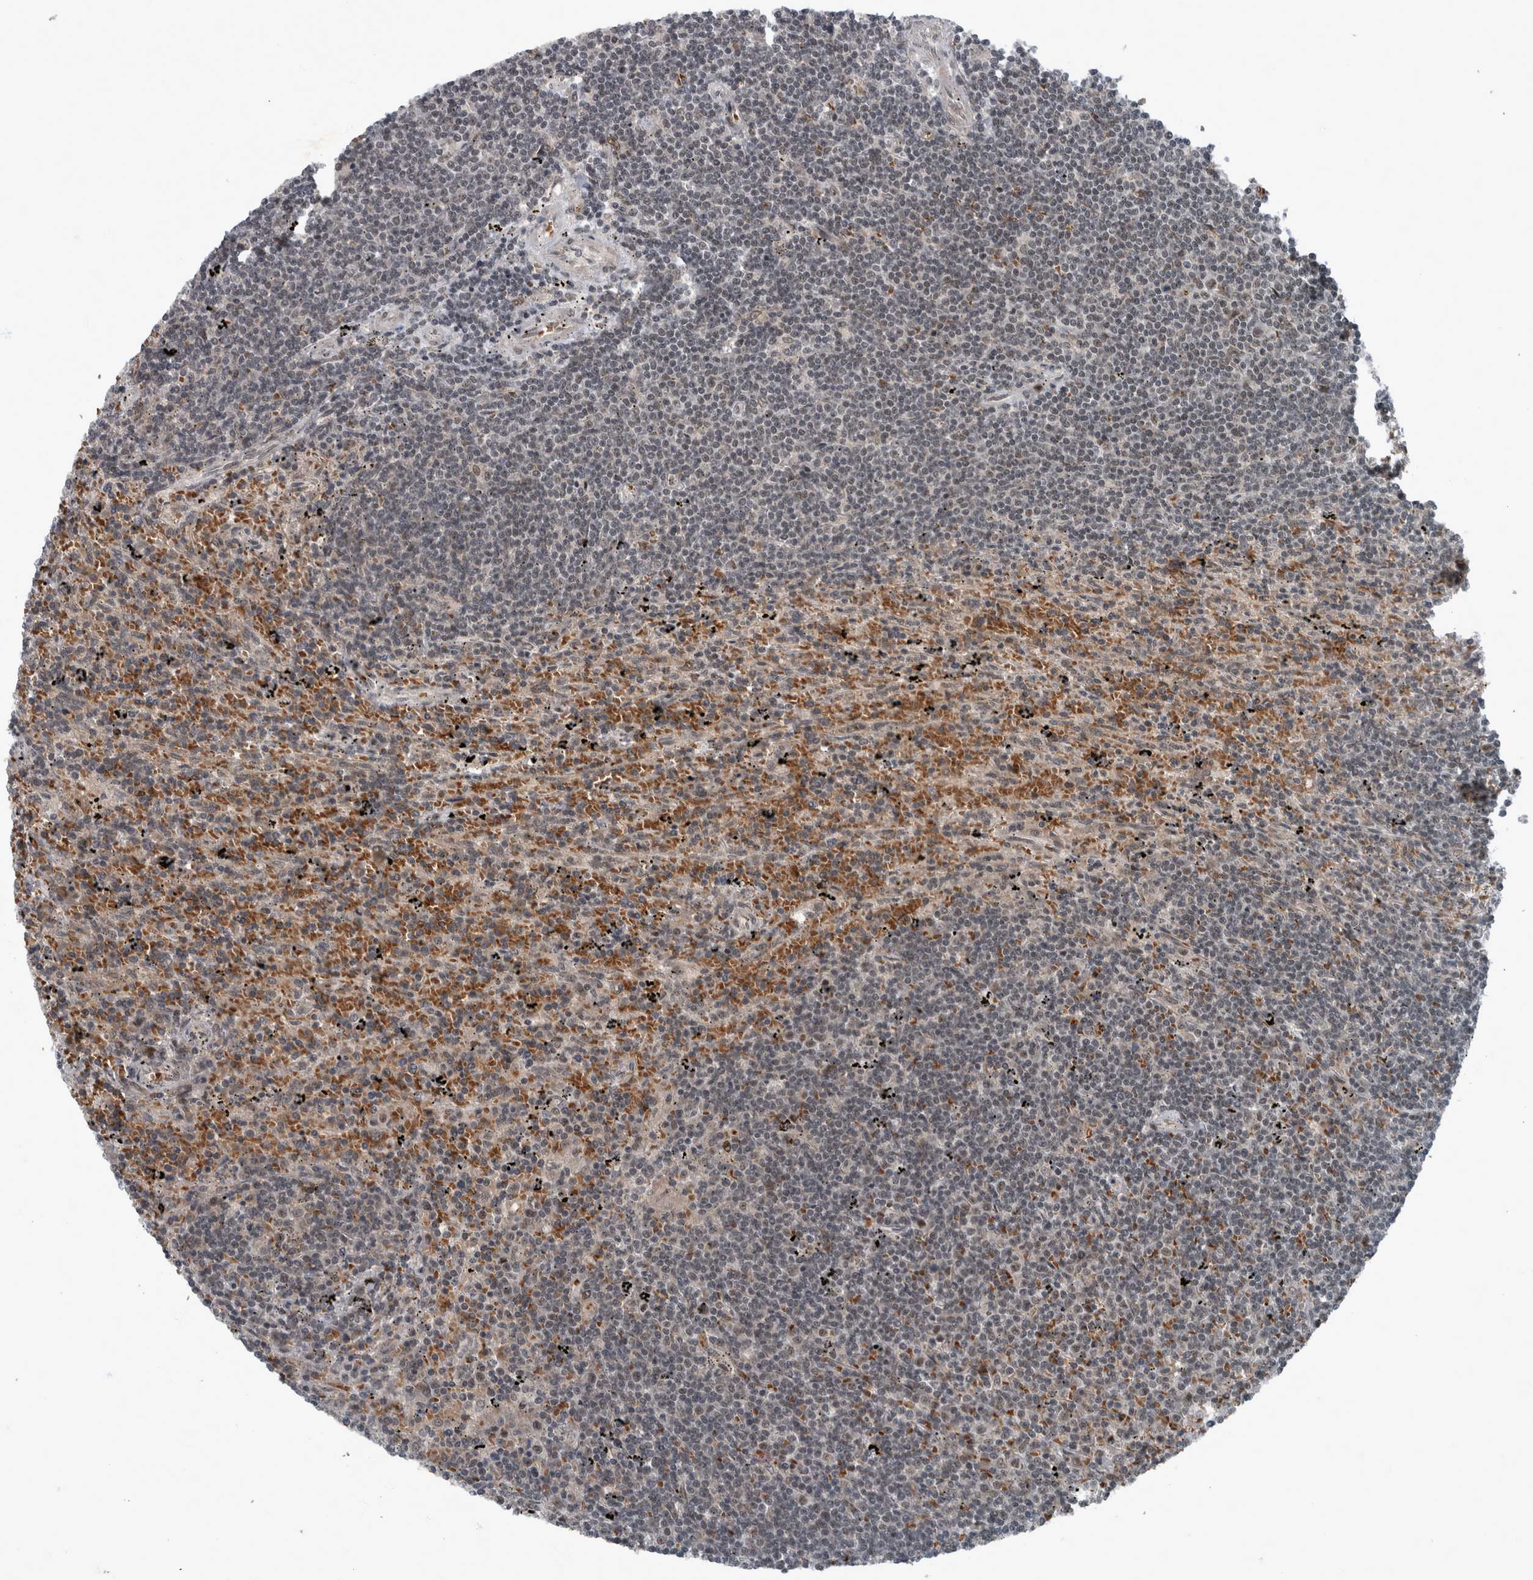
{"staining": {"intensity": "weak", "quantity": "<25%", "location": "nuclear"}, "tissue": "lymphoma", "cell_type": "Tumor cells", "image_type": "cancer", "snomed": [{"axis": "morphology", "description": "Malignant lymphoma, non-Hodgkin's type, Low grade"}, {"axis": "topography", "description": "Spleen"}], "caption": "DAB (3,3'-diaminobenzidine) immunohistochemical staining of human malignant lymphoma, non-Hodgkin's type (low-grade) demonstrates no significant positivity in tumor cells.", "gene": "WDR33", "patient": {"sex": "male", "age": 76}}